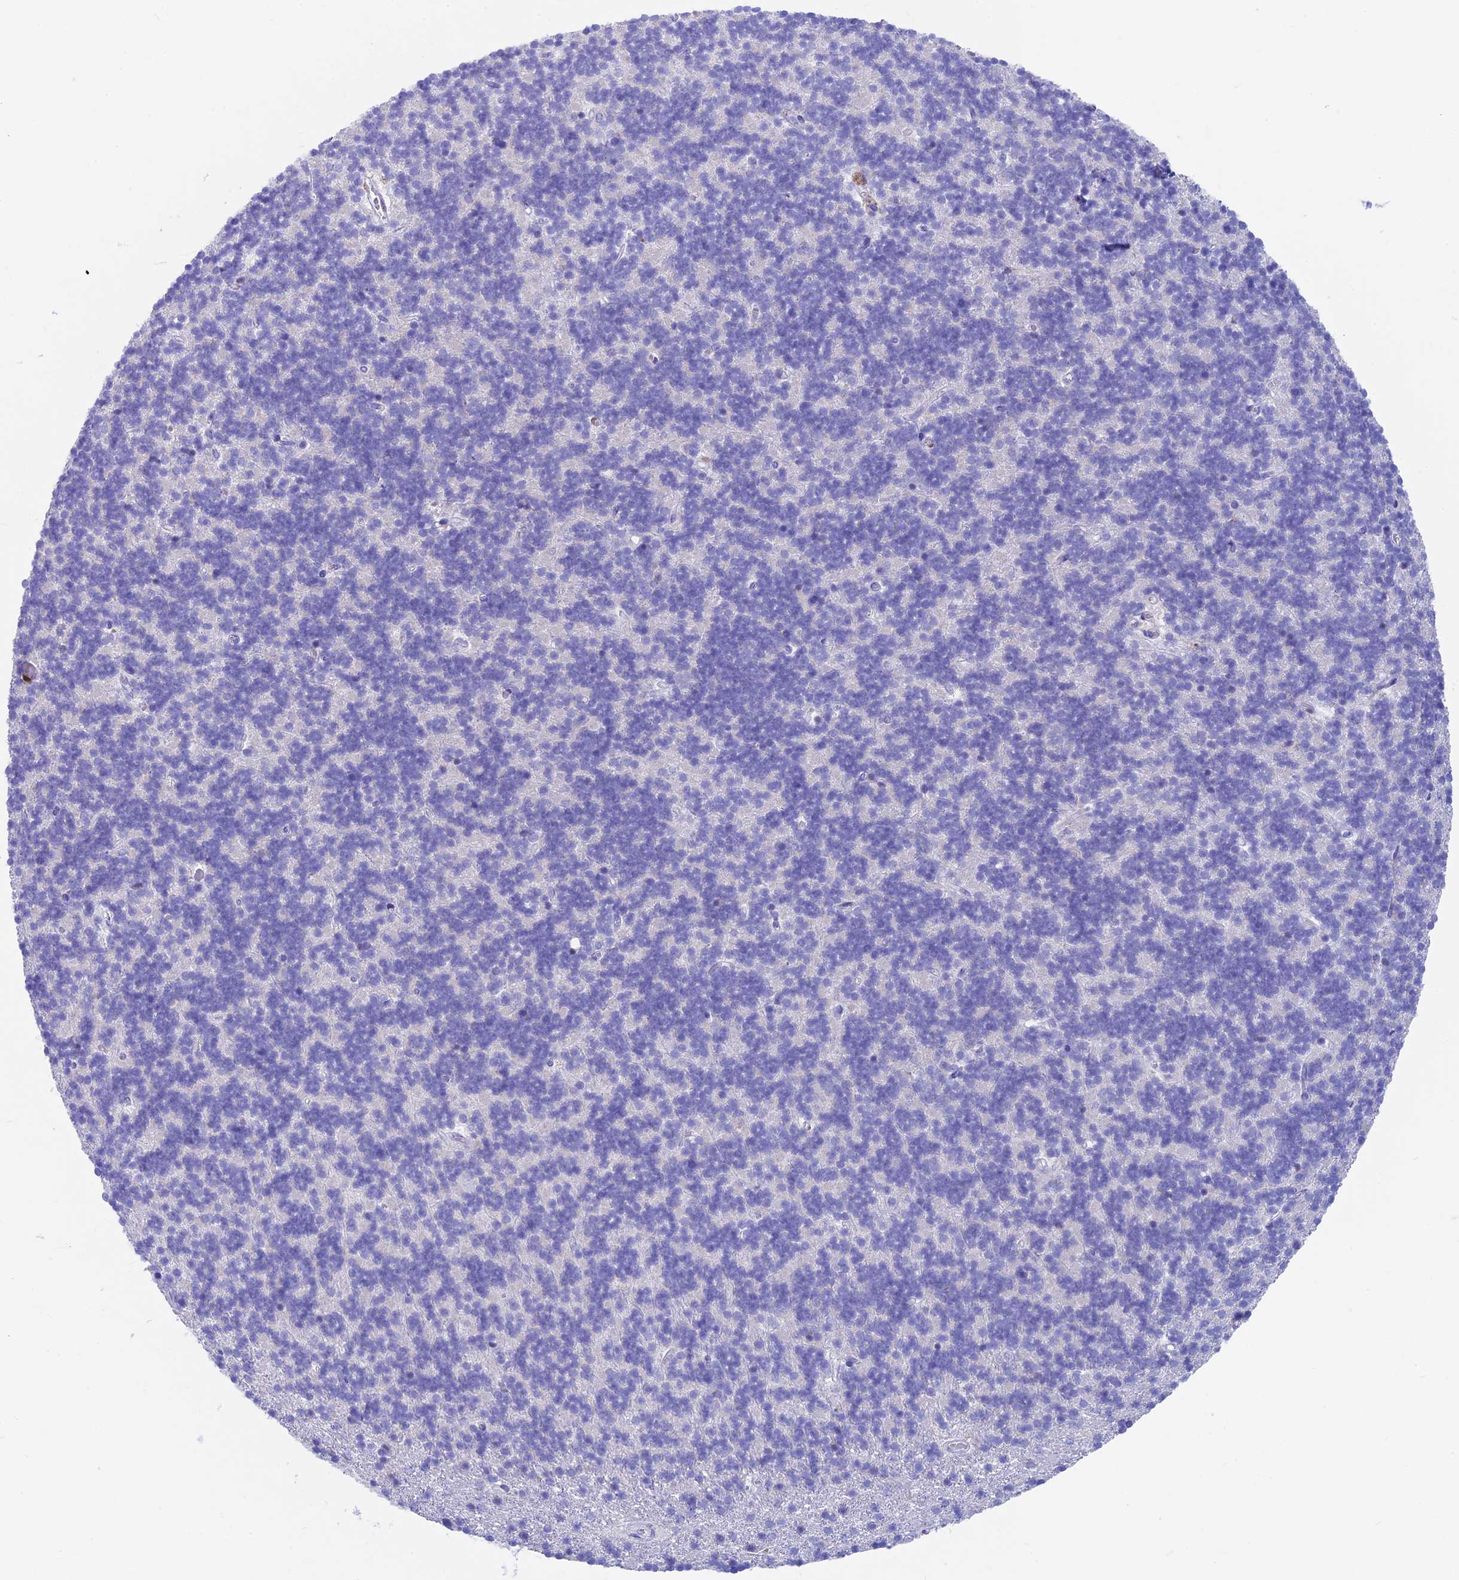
{"staining": {"intensity": "negative", "quantity": "none", "location": "none"}, "tissue": "cerebellum", "cell_type": "Cells in granular layer", "image_type": "normal", "snomed": [{"axis": "morphology", "description": "Normal tissue, NOS"}, {"axis": "topography", "description": "Cerebellum"}], "caption": "High magnification brightfield microscopy of normal cerebellum stained with DAB (3,3'-diaminobenzidine) (brown) and counterstained with hematoxylin (blue): cells in granular layer show no significant staining. (DAB immunohistochemistry (IHC), high magnification).", "gene": "SNTN", "patient": {"sex": "male", "age": 54}}